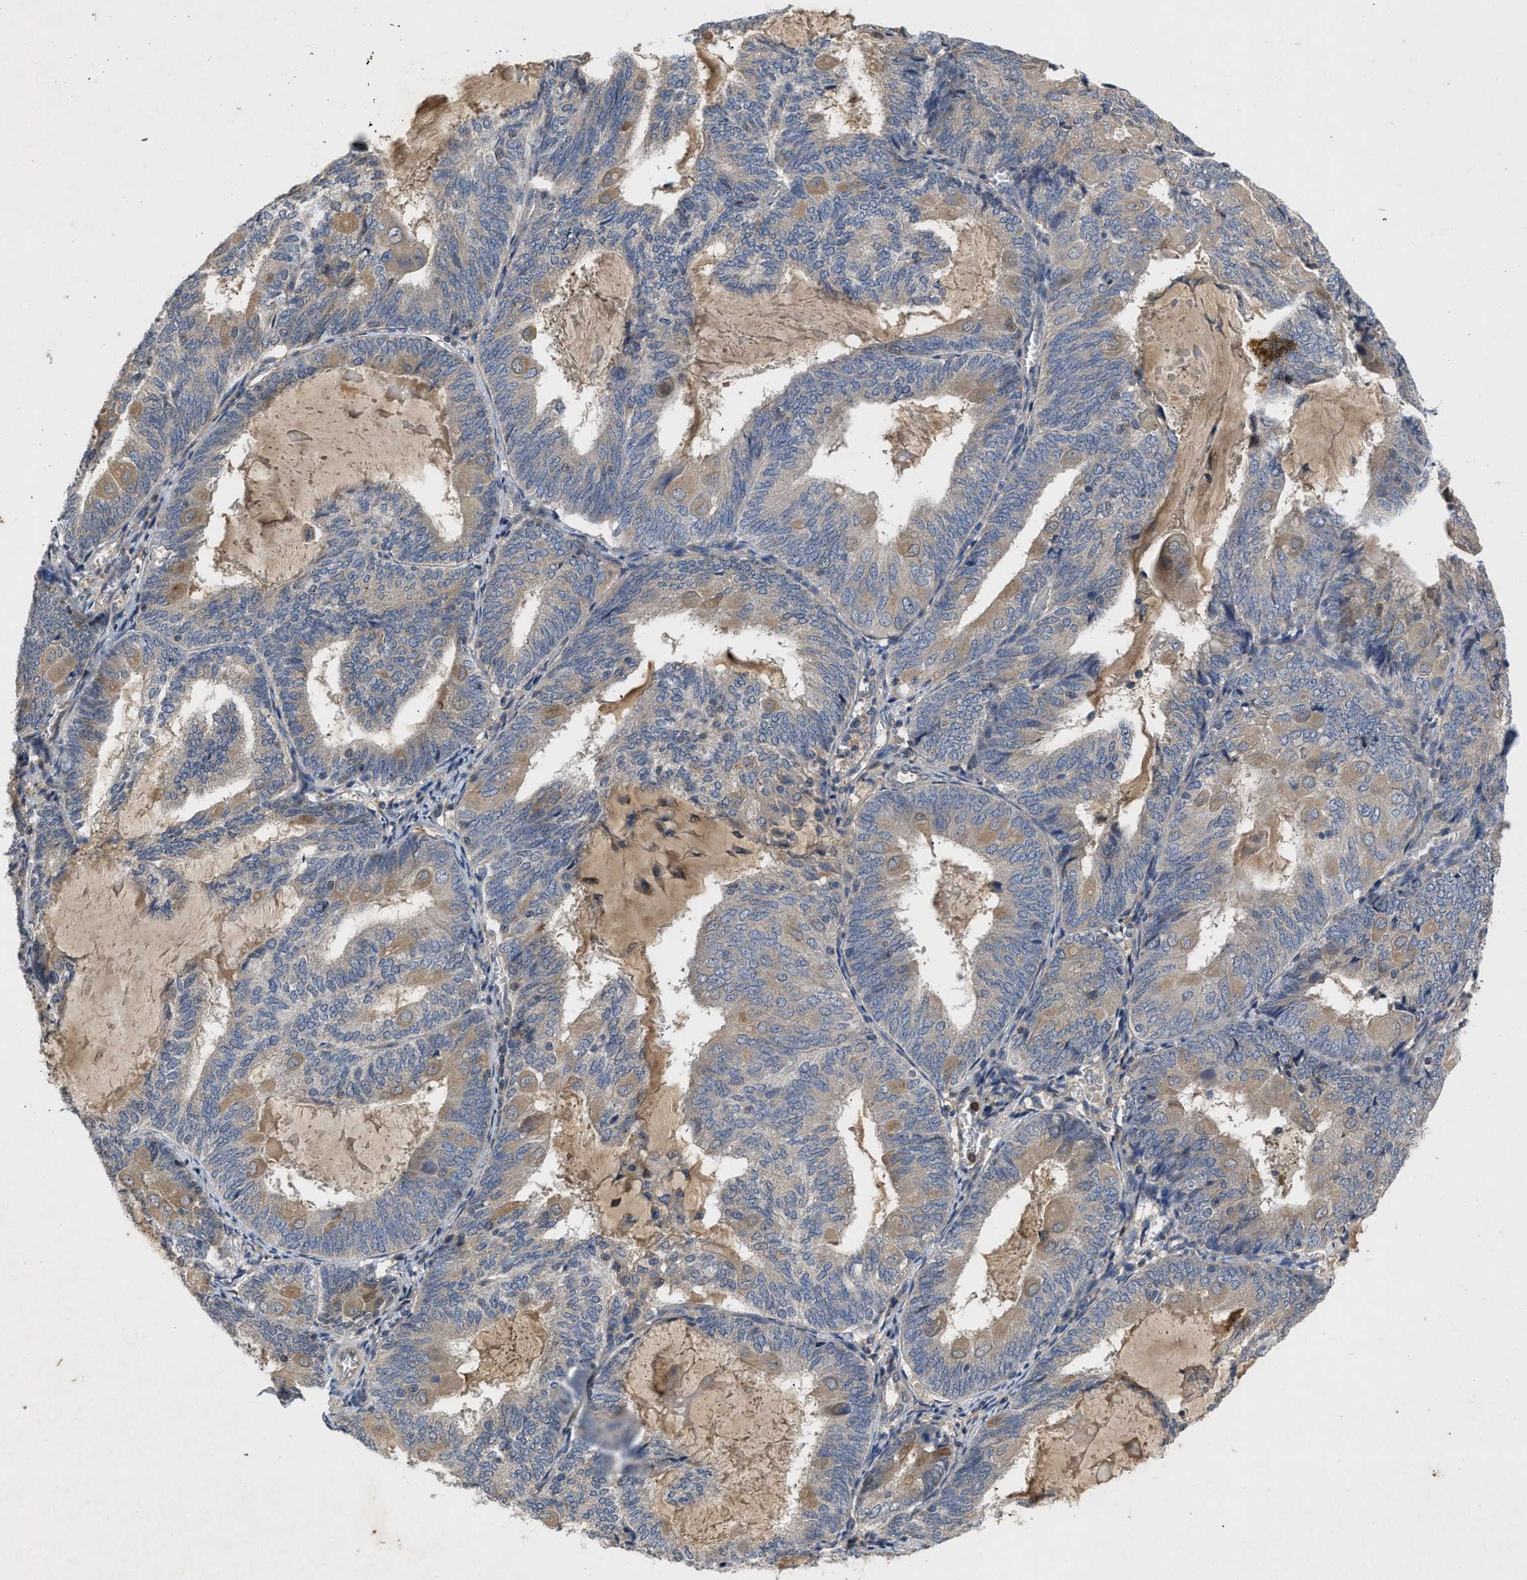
{"staining": {"intensity": "moderate", "quantity": "<25%", "location": "cytoplasmic/membranous"}, "tissue": "endometrial cancer", "cell_type": "Tumor cells", "image_type": "cancer", "snomed": [{"axis": "morphology", "description": "Adenocarcinoma, NOS"}, {"axis": "topography", "description": "Endometrium"}], "caption": "Immunohistochemistry (IHC) of endometrial cancer displays low levels of moderate cytoplasmic/membranous expression in about <25% of tumor cells.", "gene": "VPS4A", "patient": {"sex": "female", "age": 81}}